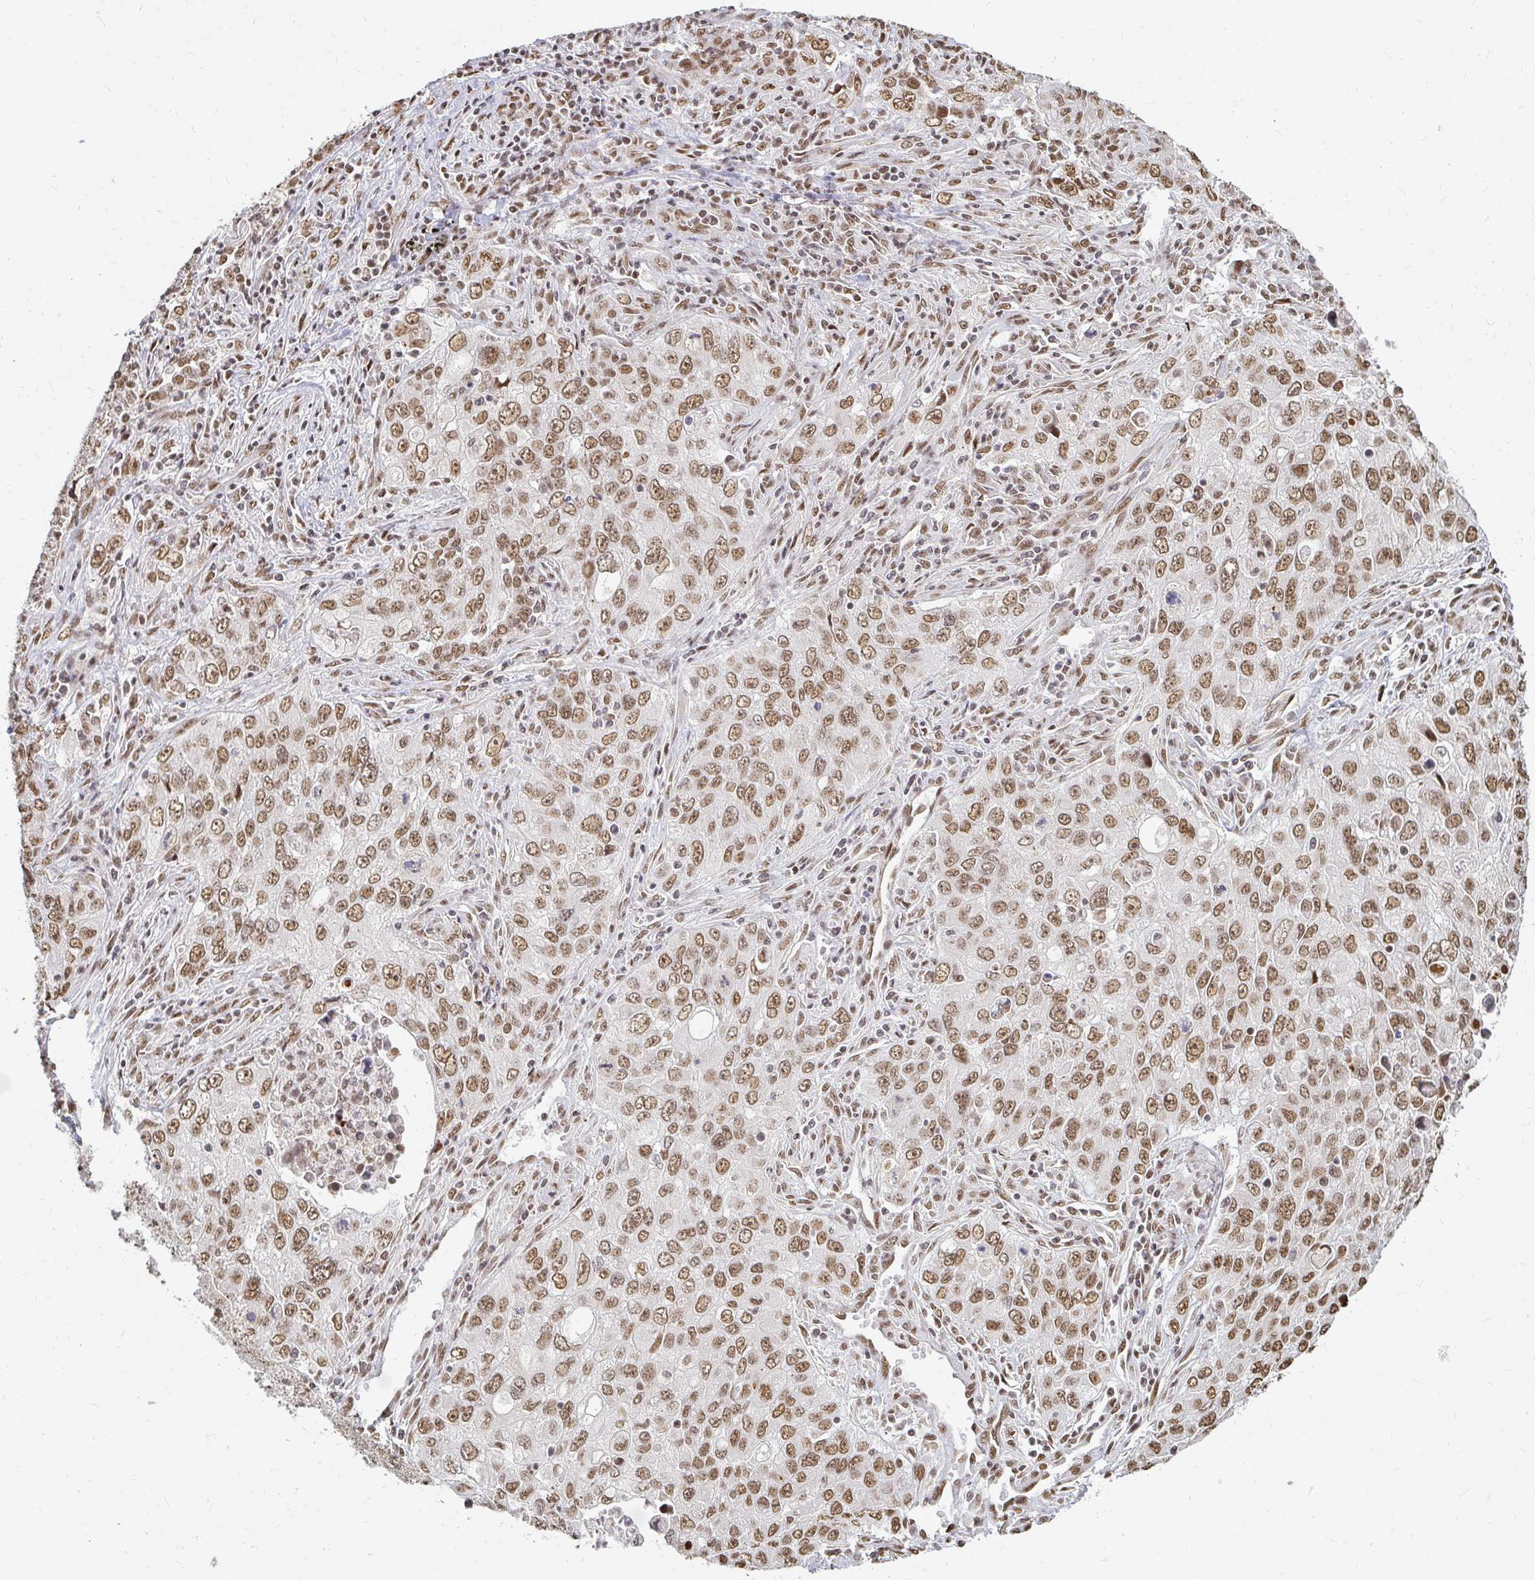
{"staining": {"intensity": "moderate", "quantity": ">75%", "location": "nuclear"}, "tissue": "lung cancer", "cell_type": "Tumor cells", "image_type": "cancer", "snomed": [{"axis": "morphology", "description": "Adenocarcinoma, NOS"}, {"axis": "morphology", "description": "Adenocarcinoma, metastatic, NOS"}, {"axis": "topography", "description": "Lymph node"}, {"axis": "topography", "description": "Lung"}], "caption": "Moderate nuclear expression for a protein is appreciated in about >75% of tumor cells of metastatic adenocarcinoma (lung) using IHC.", "gene": "HNRNPU", "patient": {"sex": "female", "age": 42}}